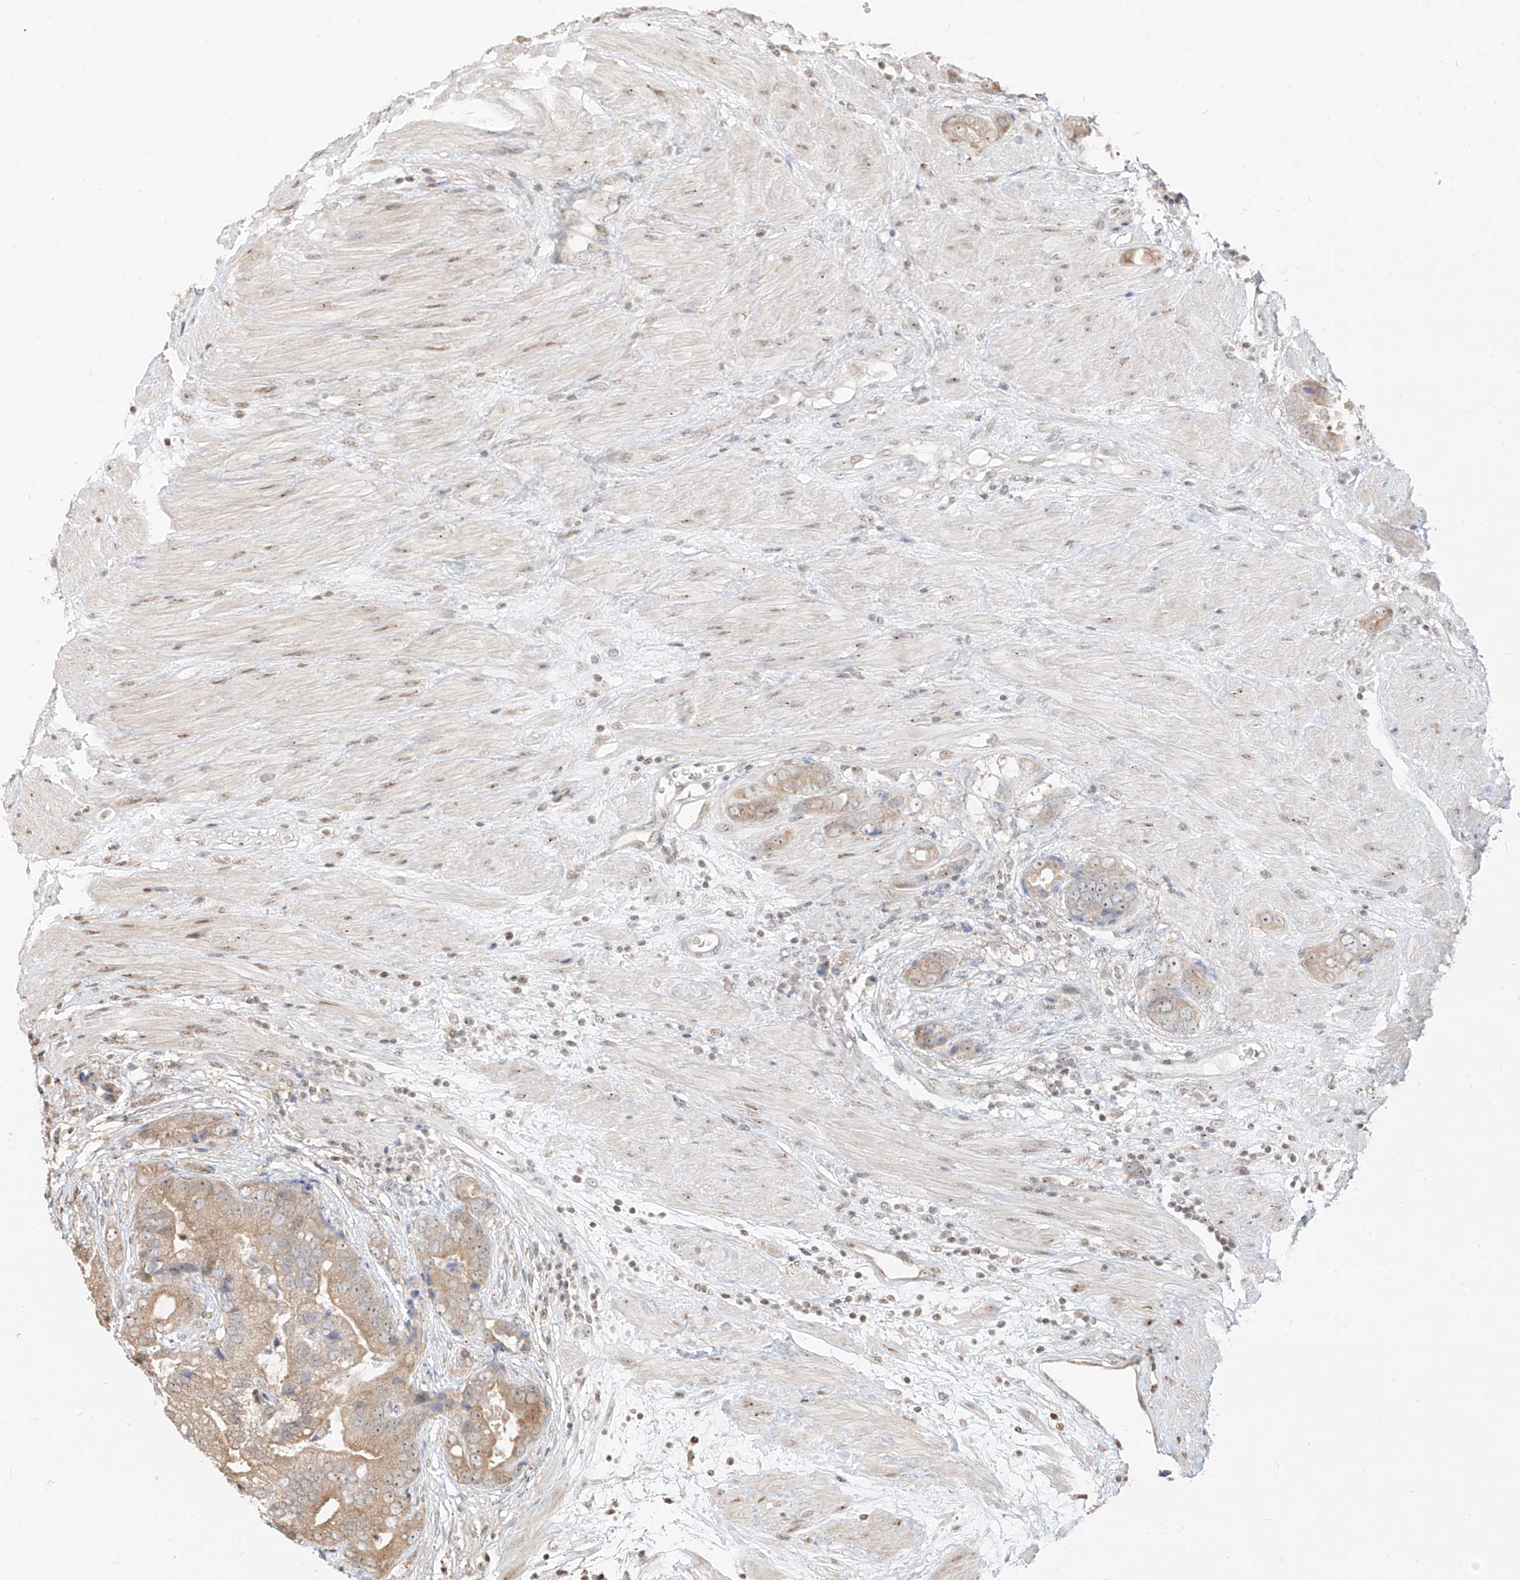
{"staining": {"intensity": "moderate", "quantity": "<25%", "location": "cytoplasmic/membranous"}, "tissue": "prostate cancer", "cell_type": "Tumor cells", "image_type": "cancer", "snomed": [{"axis": "morphology", "description": "Adenocarcinoma, High grade"}, {"axis": "topography", "description": "Prostate"}], "caption": "Immunohistochemistry (IHC) of prostate cancer (high-grade adenocarcinoma) demonstrates low levels of moderate cytoplasmic/membranous staining in about <25% of tumor cells. Using DAB (3,3'-diaminobenzidine) (brown) and hematoxylin (blue) stains, captured at high magnification using brightfield microscopy.", "gene": "VMP1", "patient": {"sex": "male", "age": 70}}